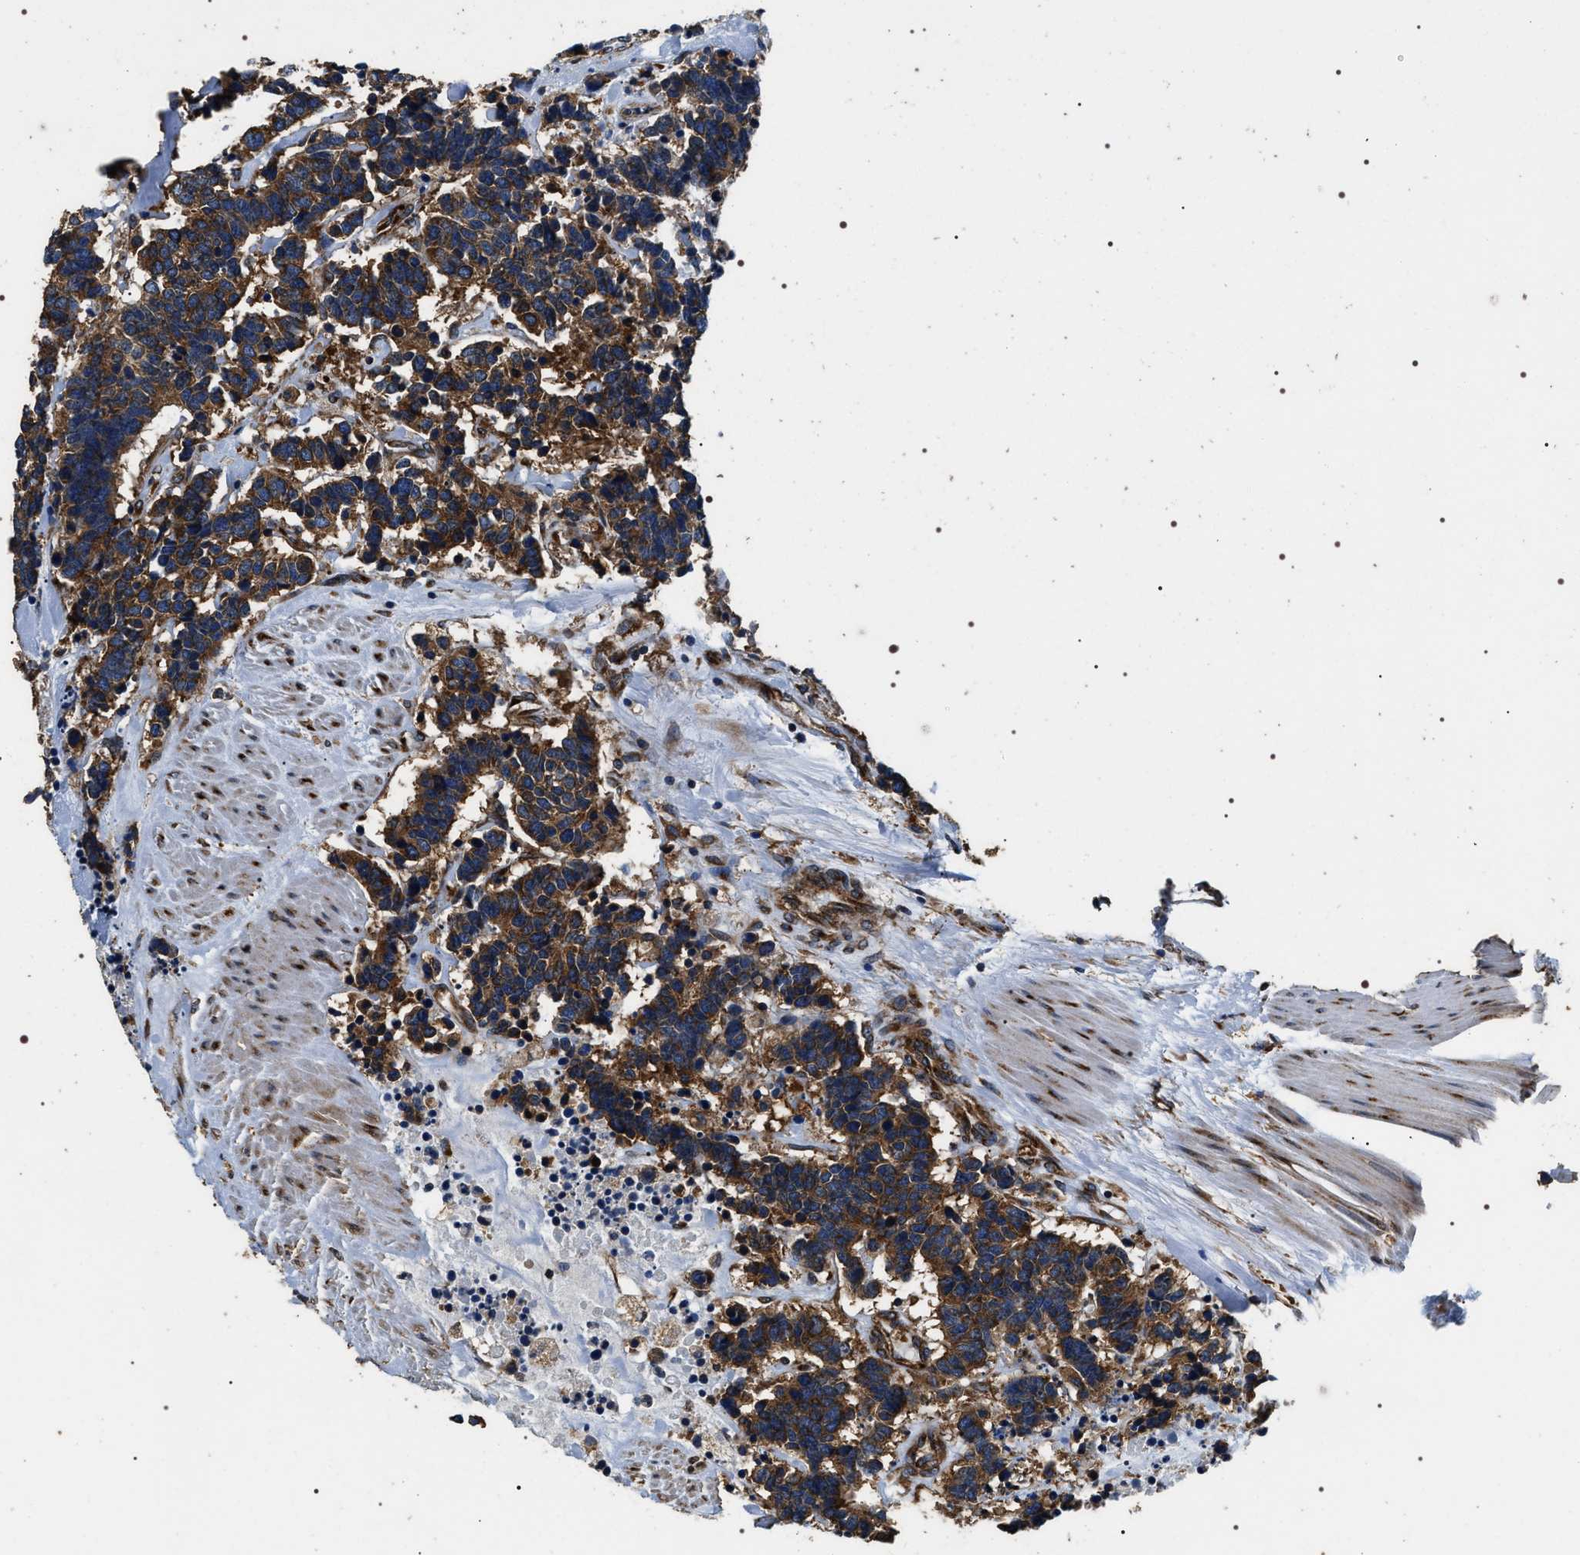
{"staining": {"intensity": "strong", "quantity": ">75%", "location": "cytoplasmic/membranous"}, "tissue": "carcinoid", "cell_type": "Tumor cells", "image_type": "cancer", "snomed": [{"axis": "morphology", "description": "Carcinoma, NOS"}, {"axis": "morphology", "description": "Carcinoid, malignant, NOS"}, {"axis": "topography", "description": "Urinary bladder"}], "caption": "An immunohistochemistry photomicrograph of tumor tissue is shown. Protein staining in brown labels strong cytoplasmic/membranous positivity in carcinoma within tumor cells.", "gene": "KTN1", "patient": {"sex": "male", "age": 57}}